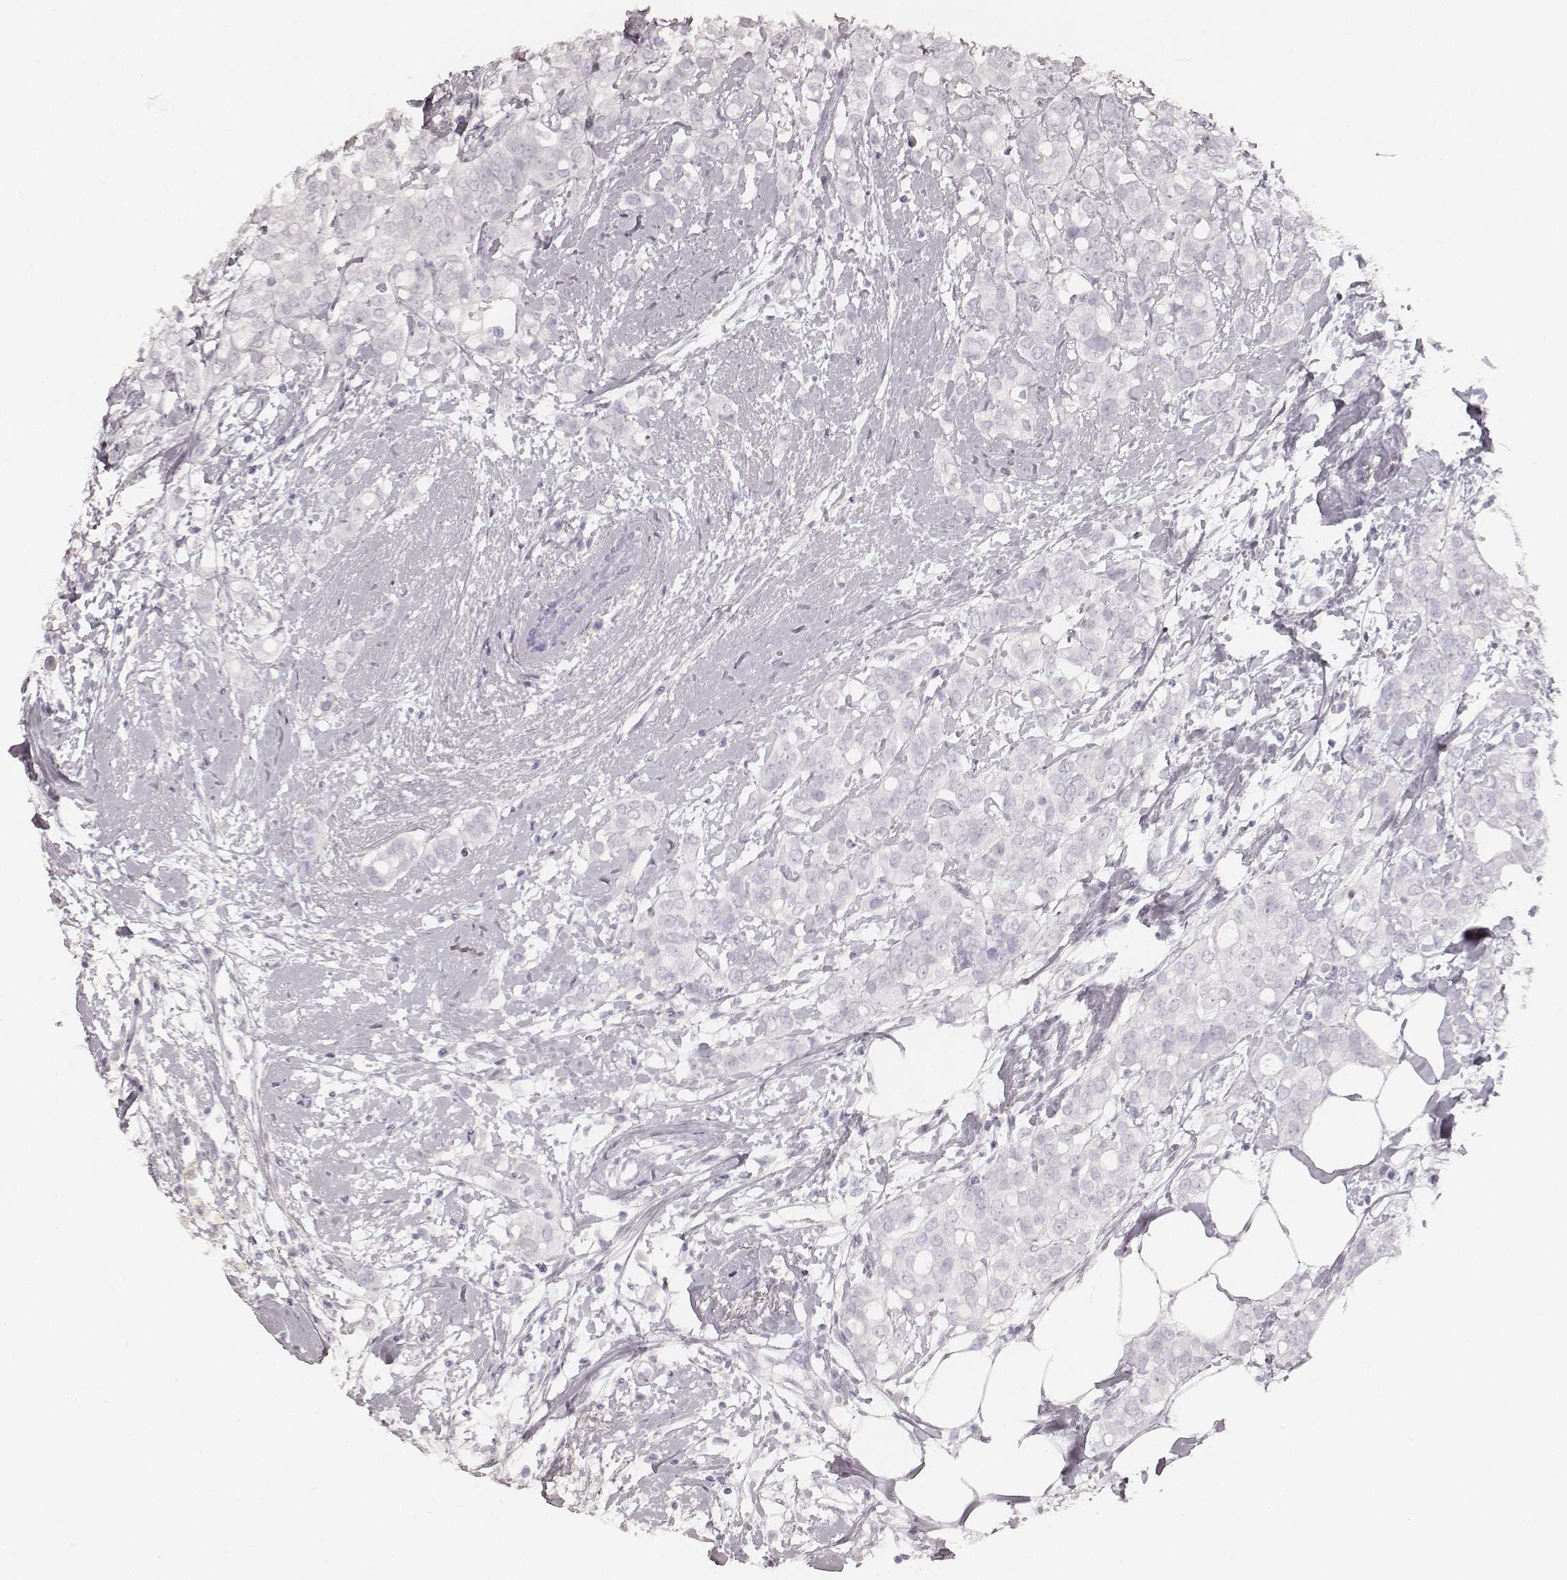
{"staining": {"intensity": "negative", "quantity": "none", "location": "none"}, "tissue": "breast cancer", "cell_type": "Tumor cells", "image_type": "cancer", "snomed": [{"axis": "morphology", "description": "Duct carcinoma"}, {"axis": "topography", "description": "Breast"}], "caption": "Immunohistochemical staining of breast intraductal carcinoma reveals no significant staining in tumor cells.", "gene": "KRT34", "patient": {"sex": "female", "age": 40}}